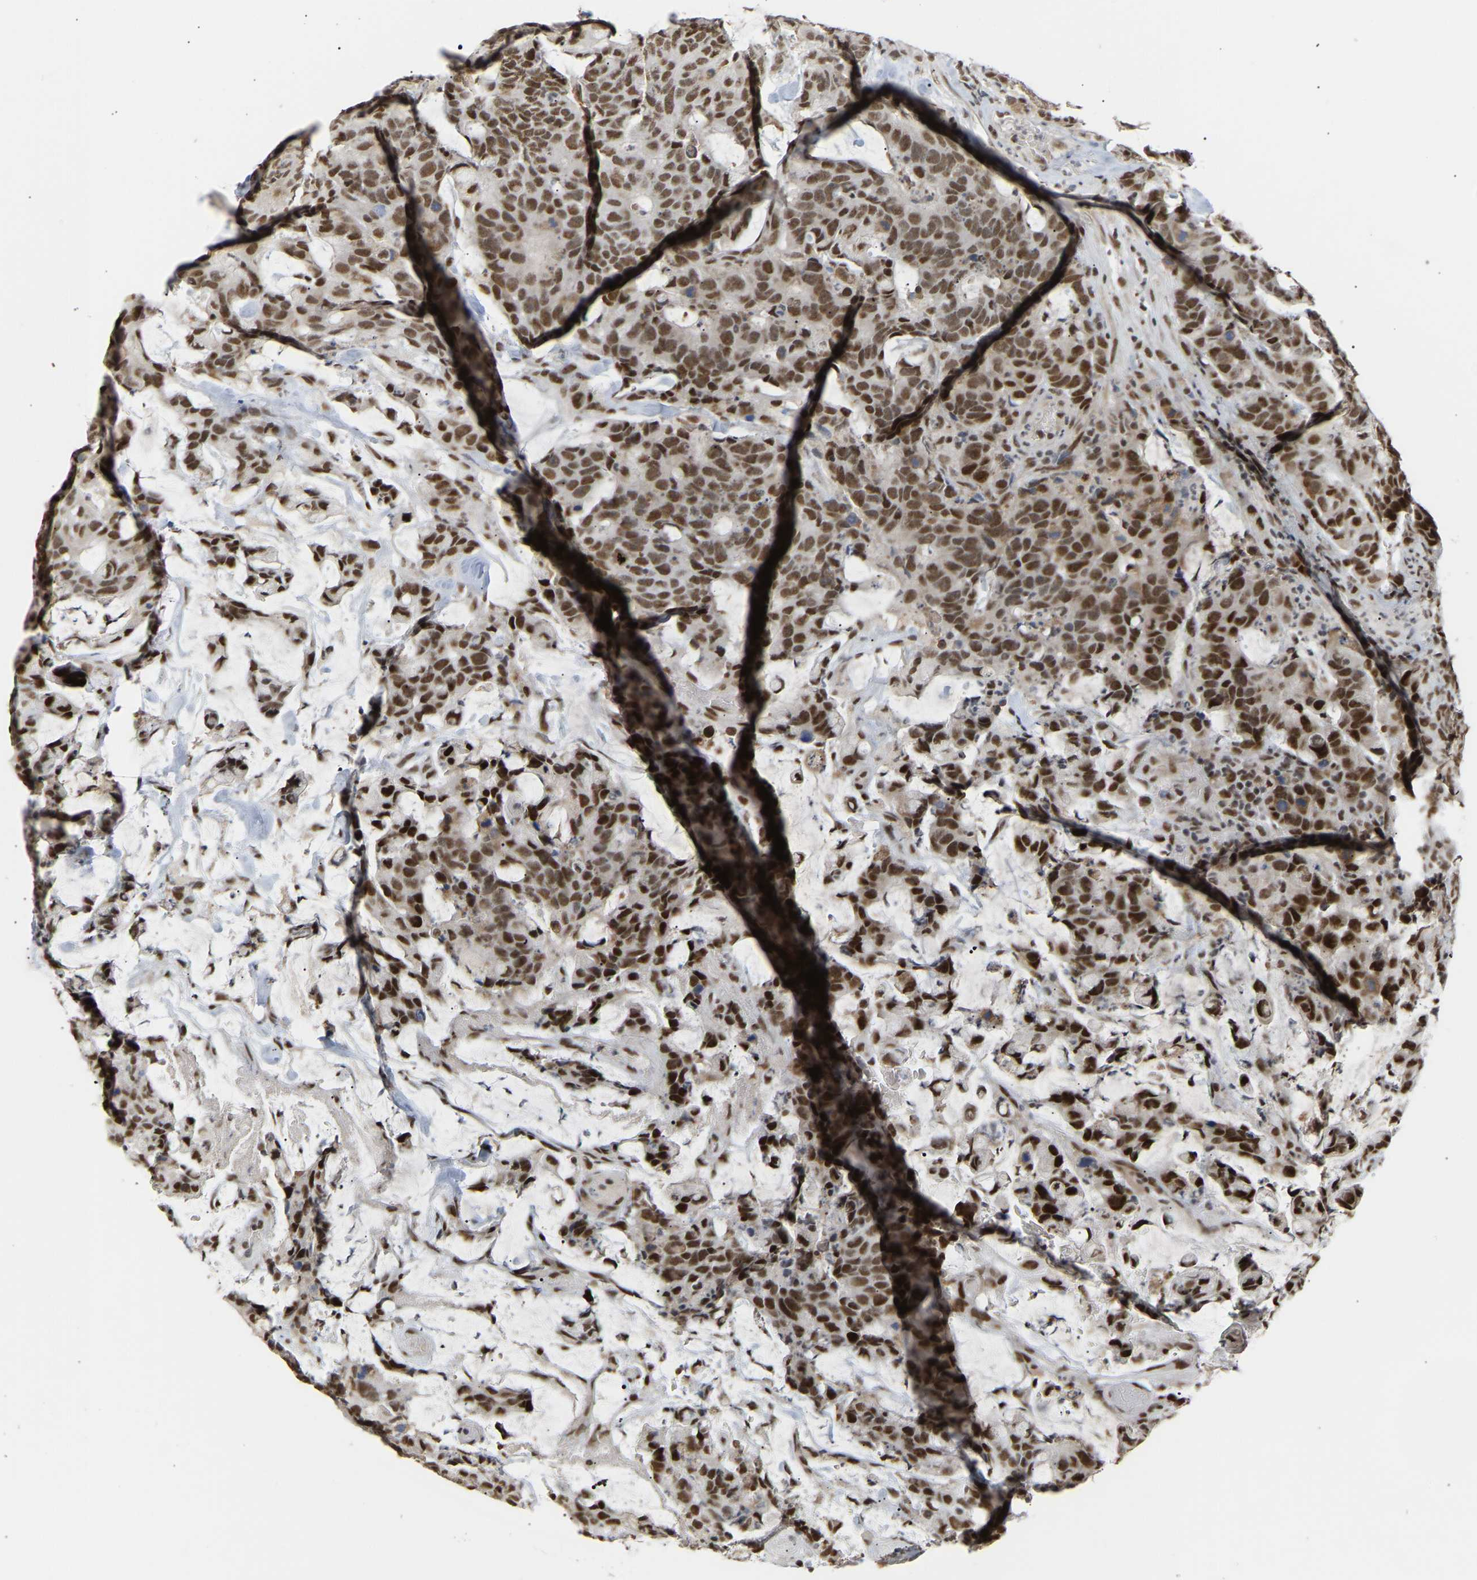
{"staining": {"intensity": "strong", "quantity": ">75%", "location": "nuclear"}, "tissue": "colorectal cancer", "cell_type": "Tumor cells", "image_type": "cancer", "snomed": [{"axis": "morphology", "description": "Adenocarcinoma, NOS"}, {"axis": "topography", "description": "Colon"}], "caption": "IHC photomicrograph of human colorectal cancer (adenocarcinoma) stained for a protein (brown), which reveals high levels of strong nuclear staining in about >75% of tumor cells.", "gene": "NELFB", "patient": {"sex": "female", "age": 86}}